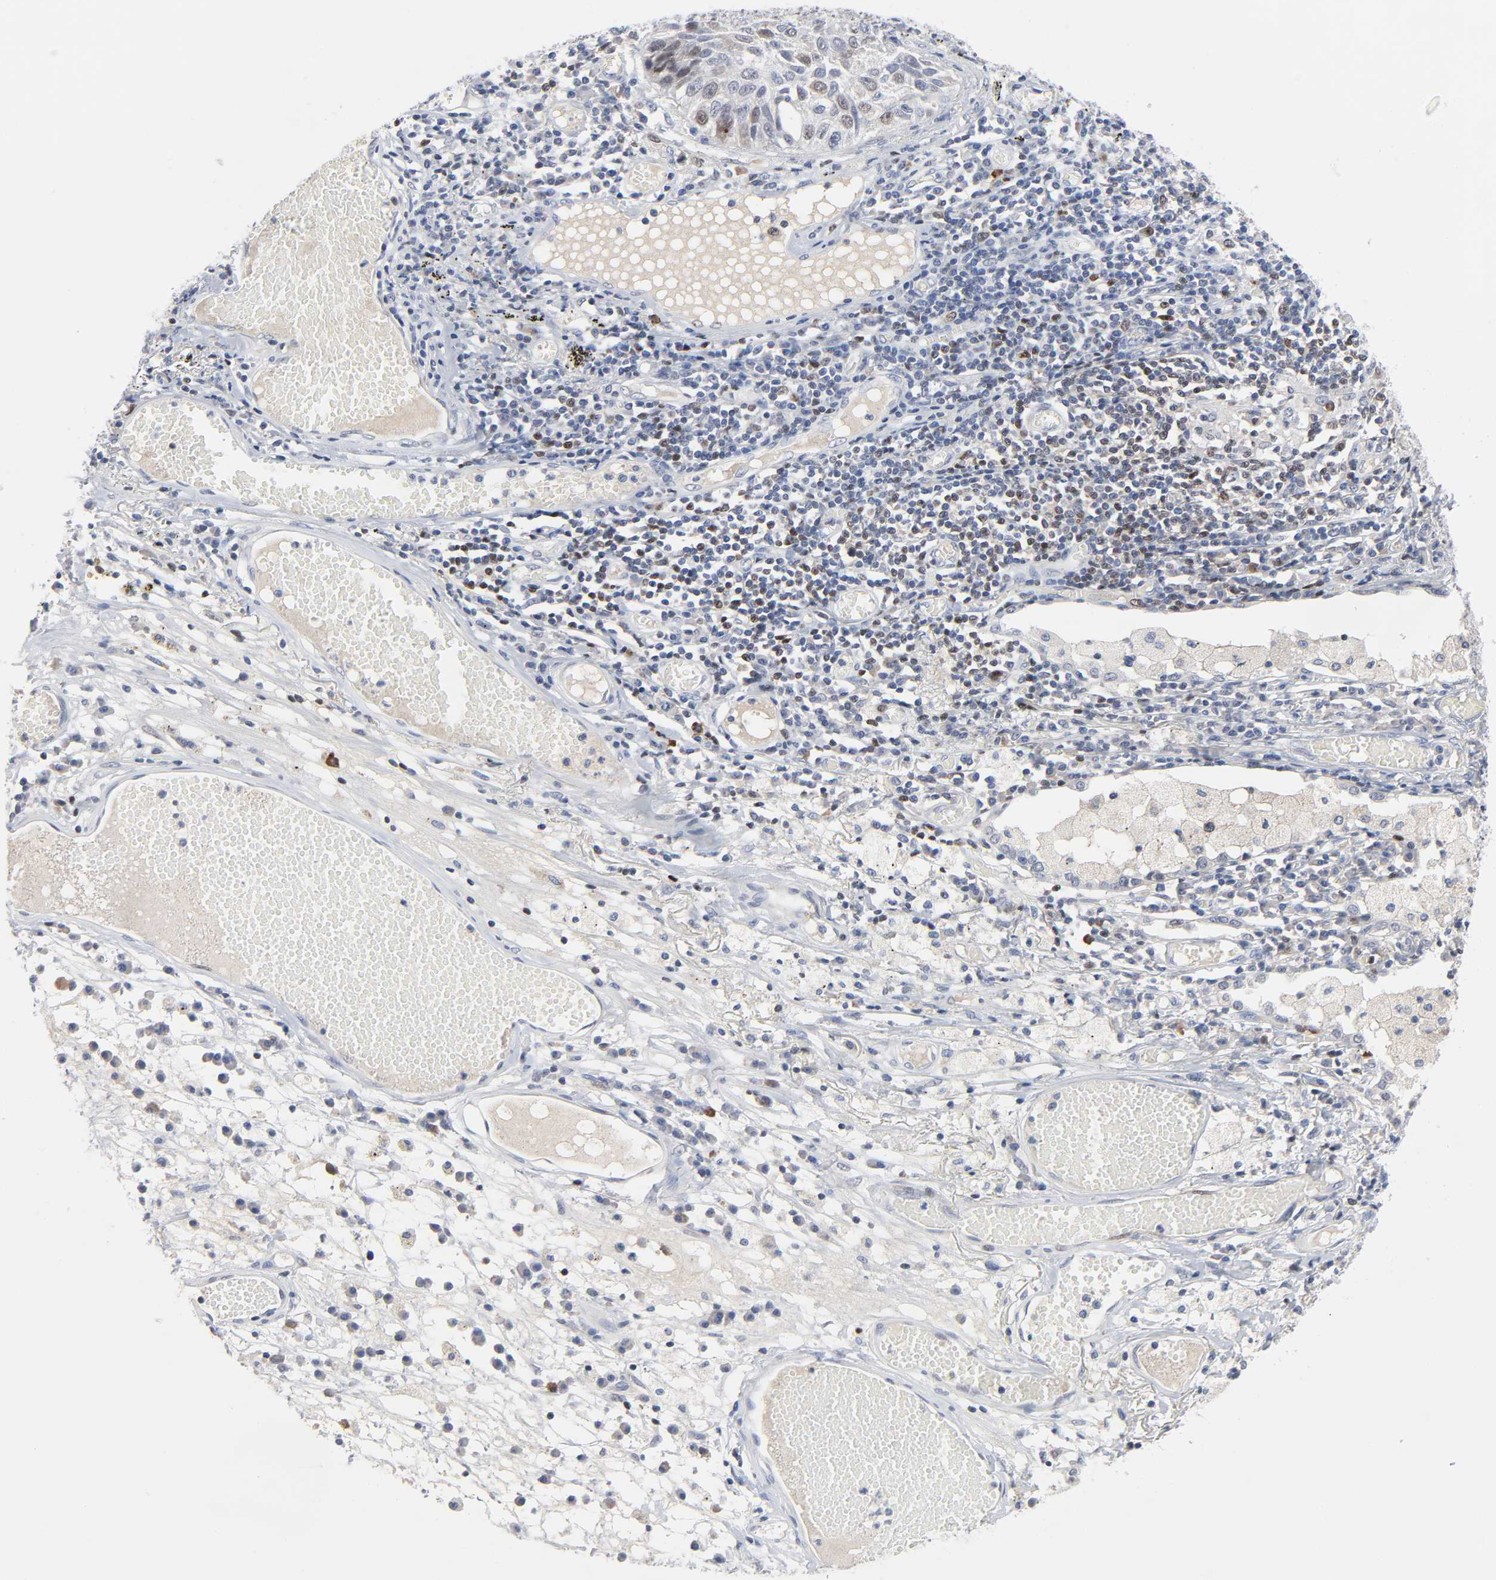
{"staining": {"intensity": "weak", "quantity": "25%-75%", "location": "nuclear"}, "tissue": "lung cancer", "cell_type": "Tumor cells", "image_type": "cancer", "snomed": [{"axis": "morphology", "description": "Squamous cell carcinoma, NOS"}, {"axis": "topography", "description": "Lung"}], "caption": "Protein expression analysis of human lung cancer reveals weak nuclear positivity in about 25%-75% of tumor cells.", "gene": "WEE1", "patient": {"sex": "male", "age": 71}}